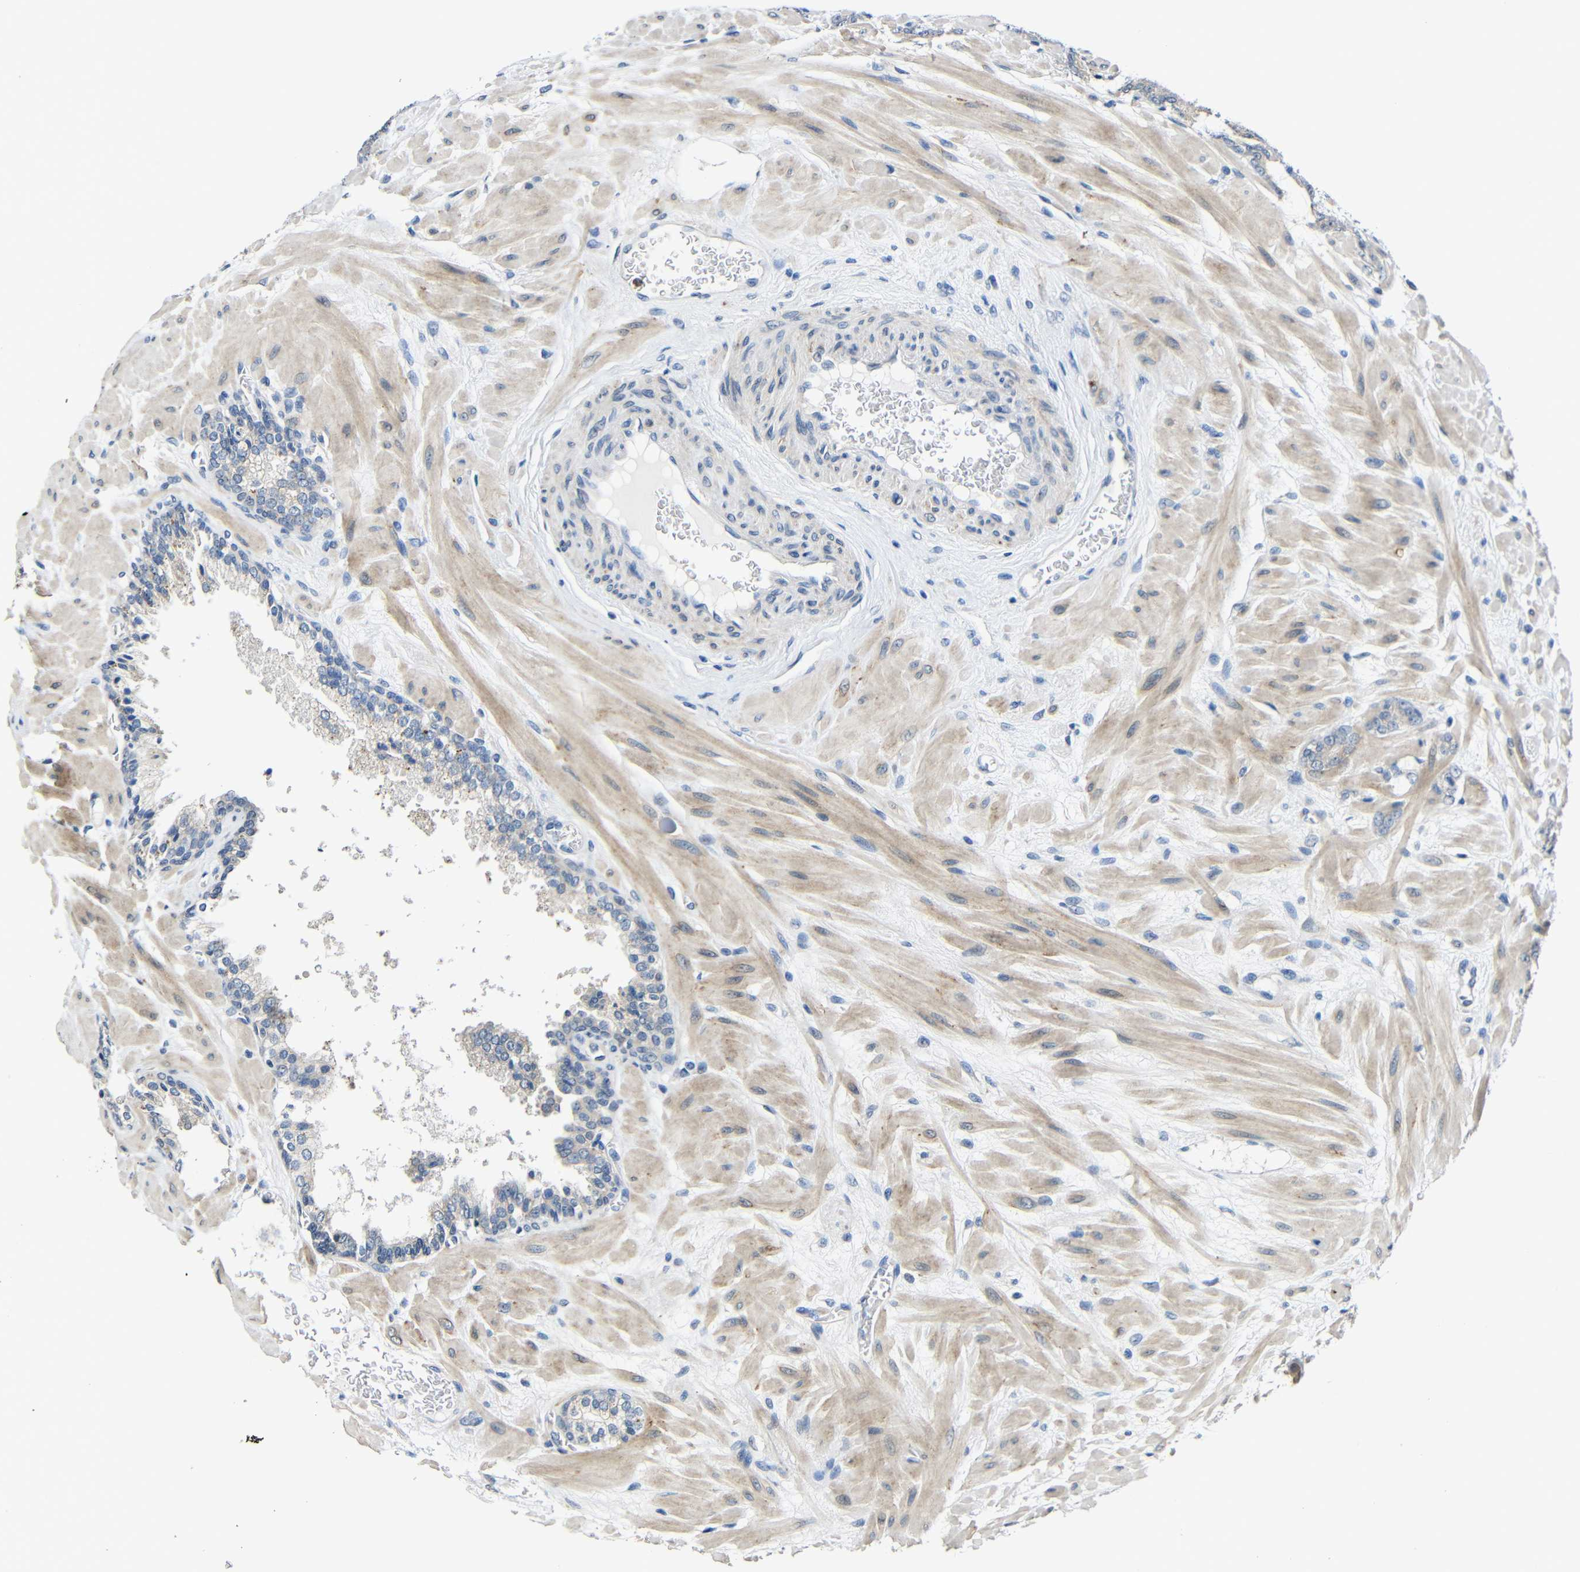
{"staining": {"intensity": "weak", "quantity": "<25%", "location": "cytoplasmic/membranous"}, "tissue": "prostate cancer", "cell_type": "Tumor cells", "image_type": "cancer", "snomed": [{"axis": "morphology", "description": "Adenocarcinoma, Low grade"}, {"axis": "topography", "description": "Prostate"}], "caption": "Immunohistochemical staining of human prostate cancer (adenocarcinoma (low-grade)) displays no significant positivity in tumor cells.", "gene": "STBD1", "patient": {"sex": "male", "age": 63}}